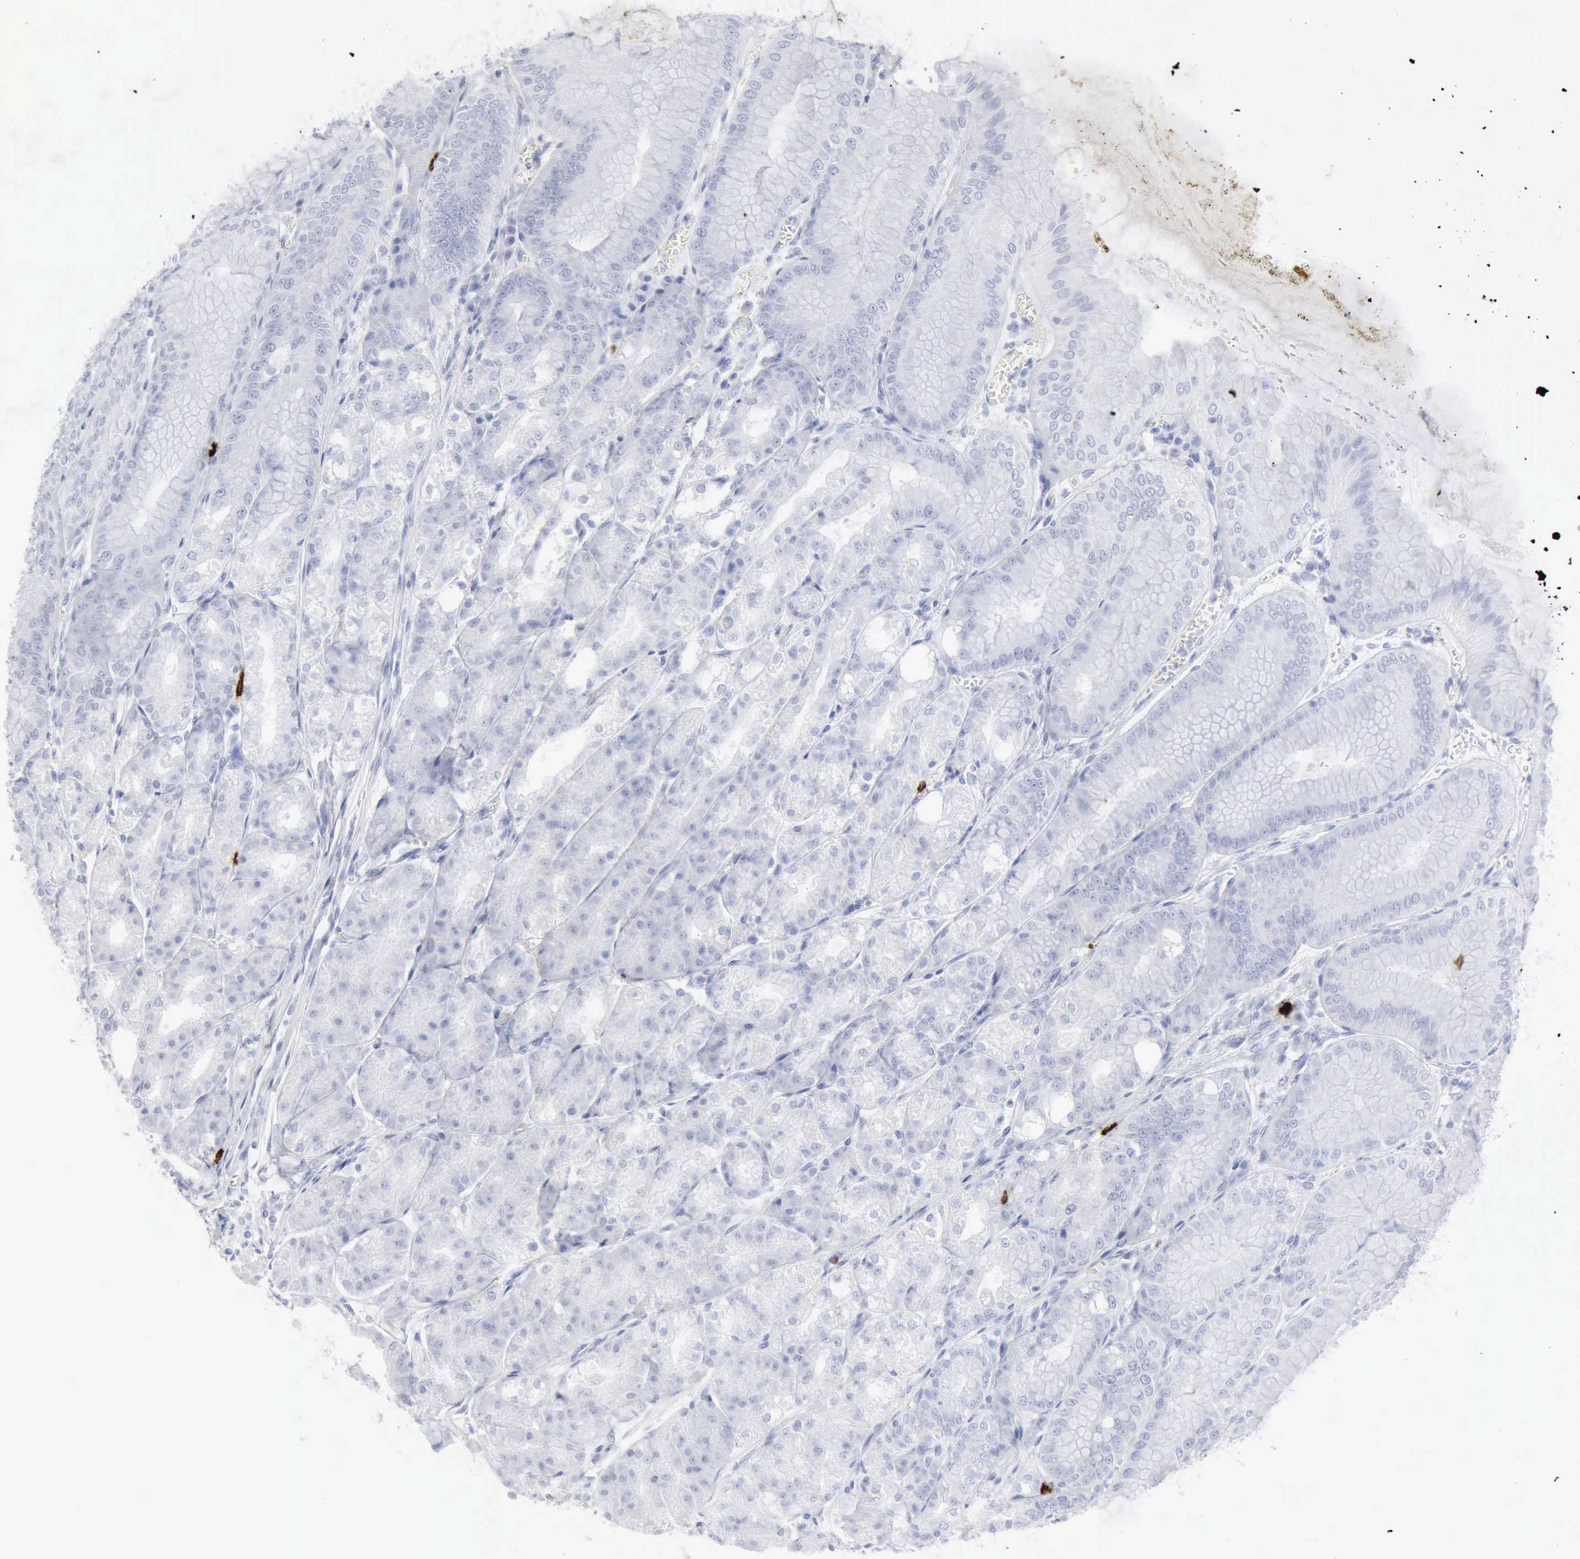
{"staining": {"intensity": "negative", "quantity": "none", "location": "none"}, "tissue": "stomach", "cell_type": "Glandular cells", "image_type": "normal", "snomed": [{"axis": "morphology", "description": "Normal tissue, NOS"}, {"axis": "topography", "description": "Stomach, lower"}], "caption": "This is an immunohistochemistry photomicrograph of normal human stomach. There is no staining in glandular cells.", "gene": "CMA1", "patient": {"sex": "male", "age": 71}}